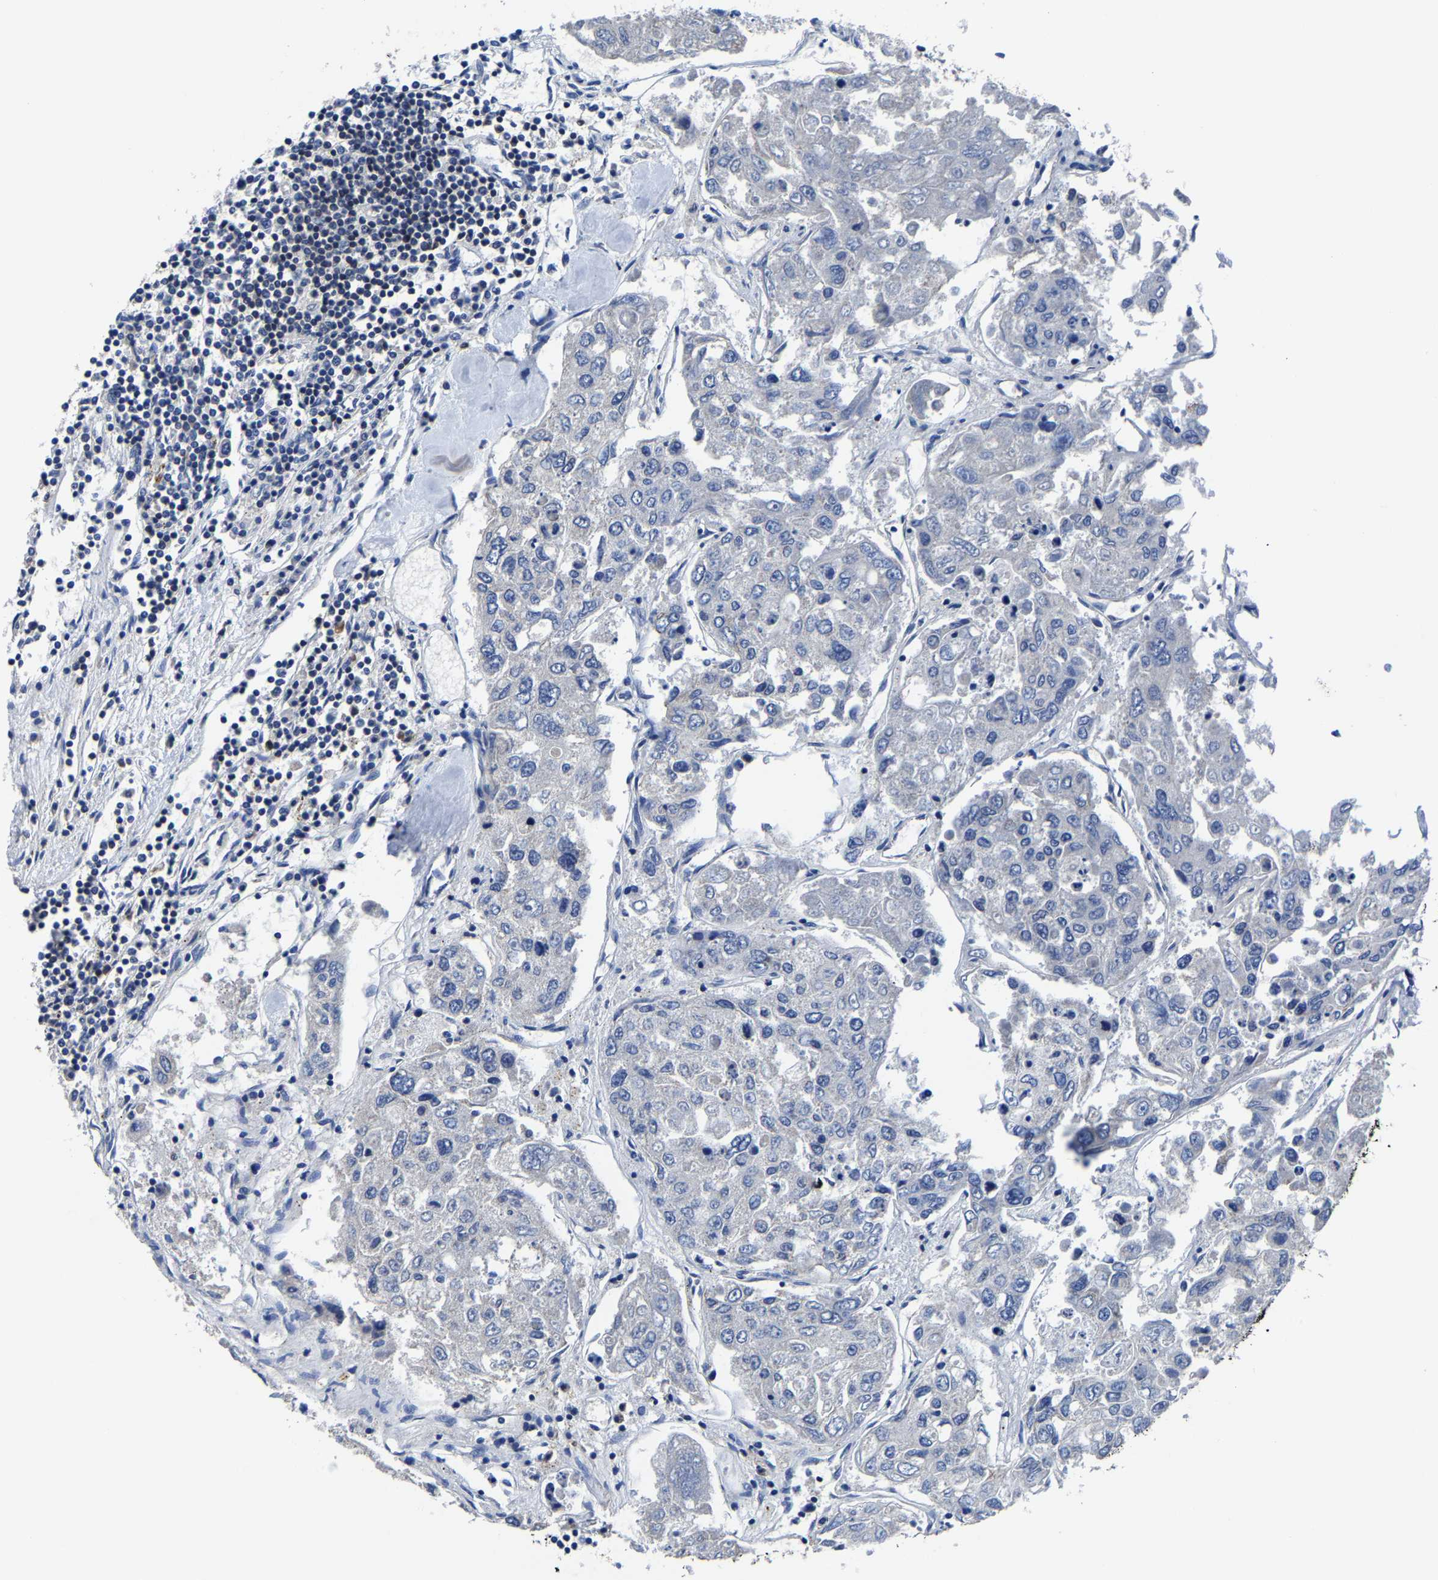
{"staining": {"intensity": "negative", "quantity": "none", "location": "none"}, "tissue": "urothelial cancer", "cell_type": "Tumor cells", "image_type": "cancer", "snomed": [{"axis": "morphology", "description": "Urothelial carcinoma, High grade"}, {"axis": "topography", "description": "Lymph node"}, {"axis": "topography", "description": "Urinary bladder"}], "caption": "High magnification brightfield microscopy of urothelial carcinoma (high-grade) stained with DAB (3,3'-diaminobenzidine) (brown) and counterstained with hematoxylin (blue): tumor cells show no significant staining. (Immunohistochemistry, brightfield microscopy, high magnification).", "gene": "EBAG9", "patient": {"sex": "male", "age": 51}}